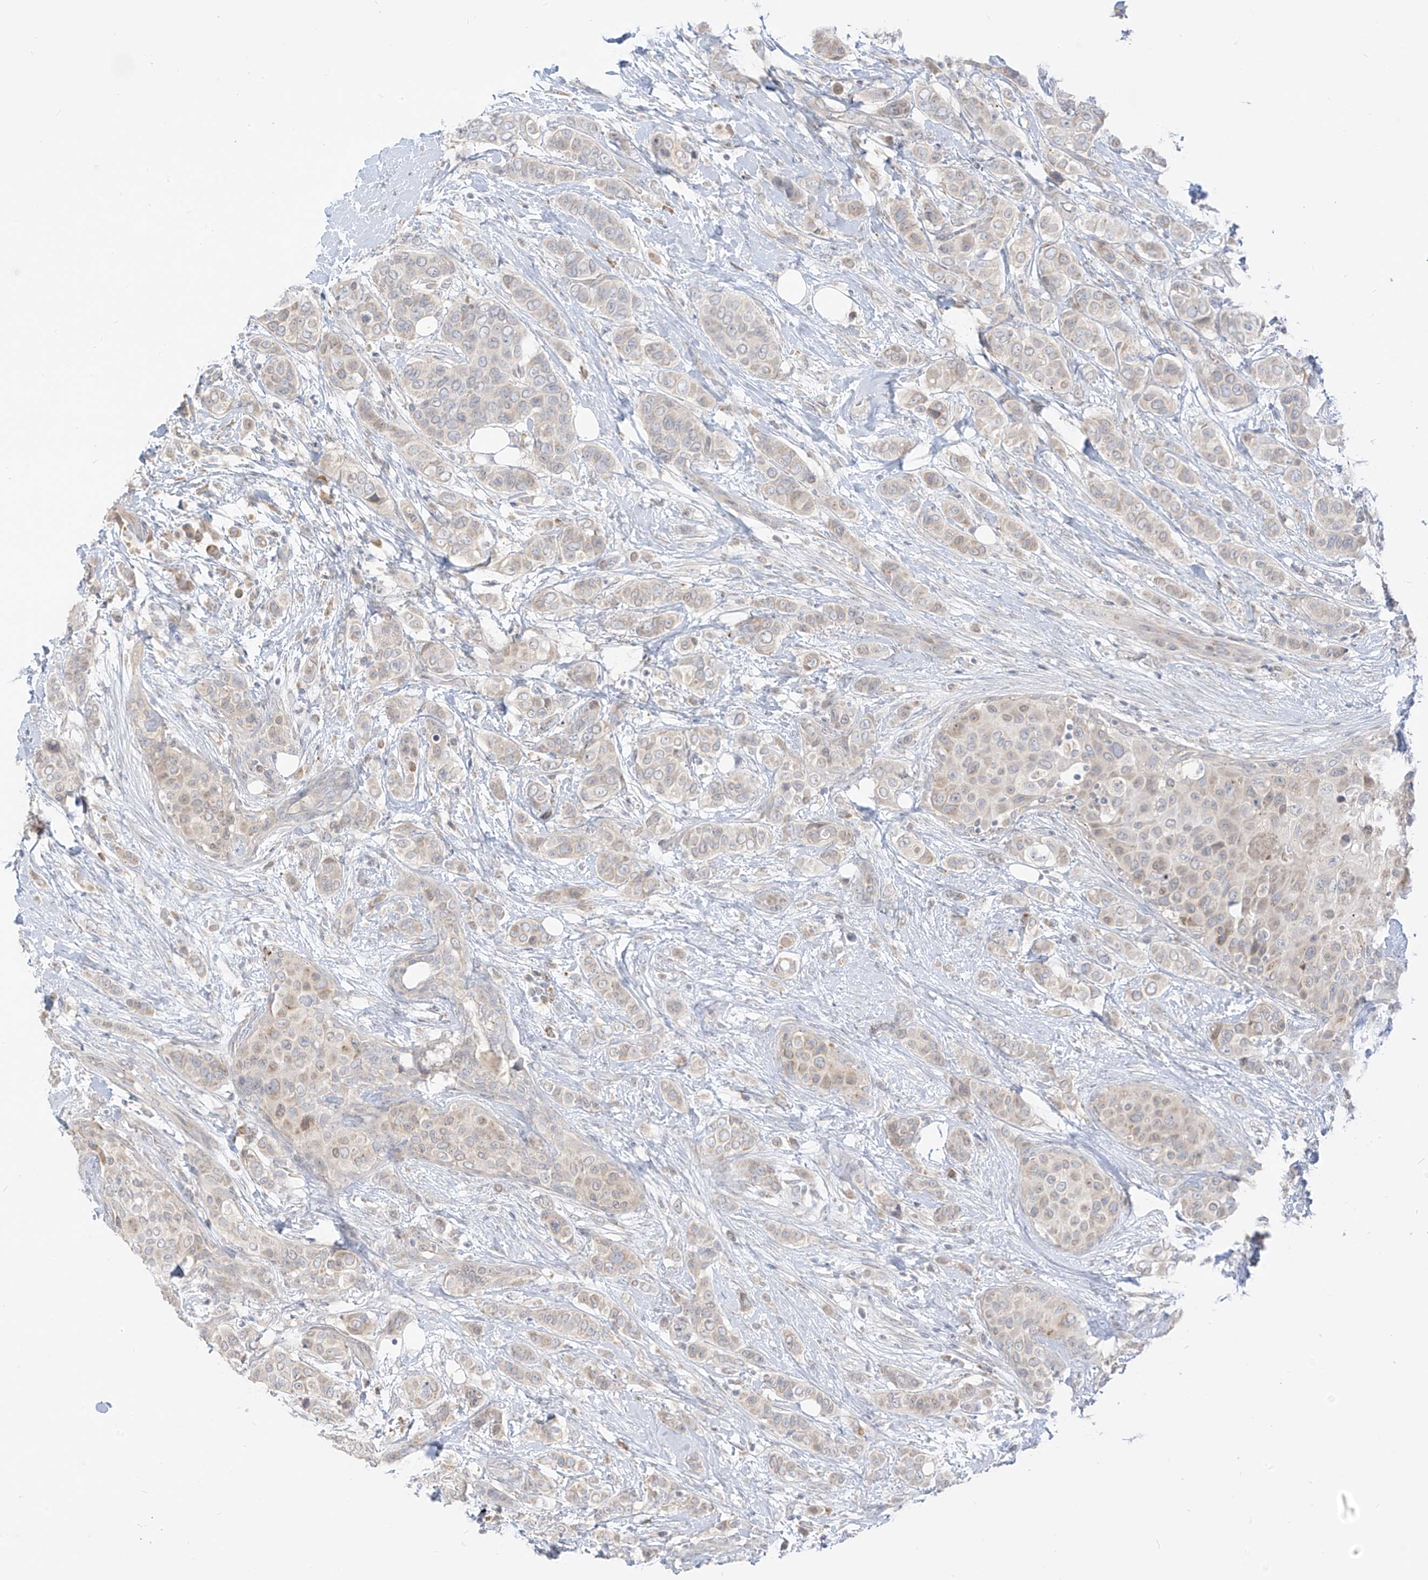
{"staining": {"intensity": "weak", "quantity": "<25%", "location": "cytoplasmic/membranous"}, "tissue": "breast cancer", "cell_type": "Tumor cells", "image_type": "cancer", "snomed": [{"axis": "morphology", "description": "Lobular carcinoma"}, {"axis": "topography", "description": "Breast"}], "caption": "Micrograph shows no protein positivity in tumor cells of breast cancer tissue.", "gene": "C2orf42", "patient": {"sex": "female", "age": 51}}